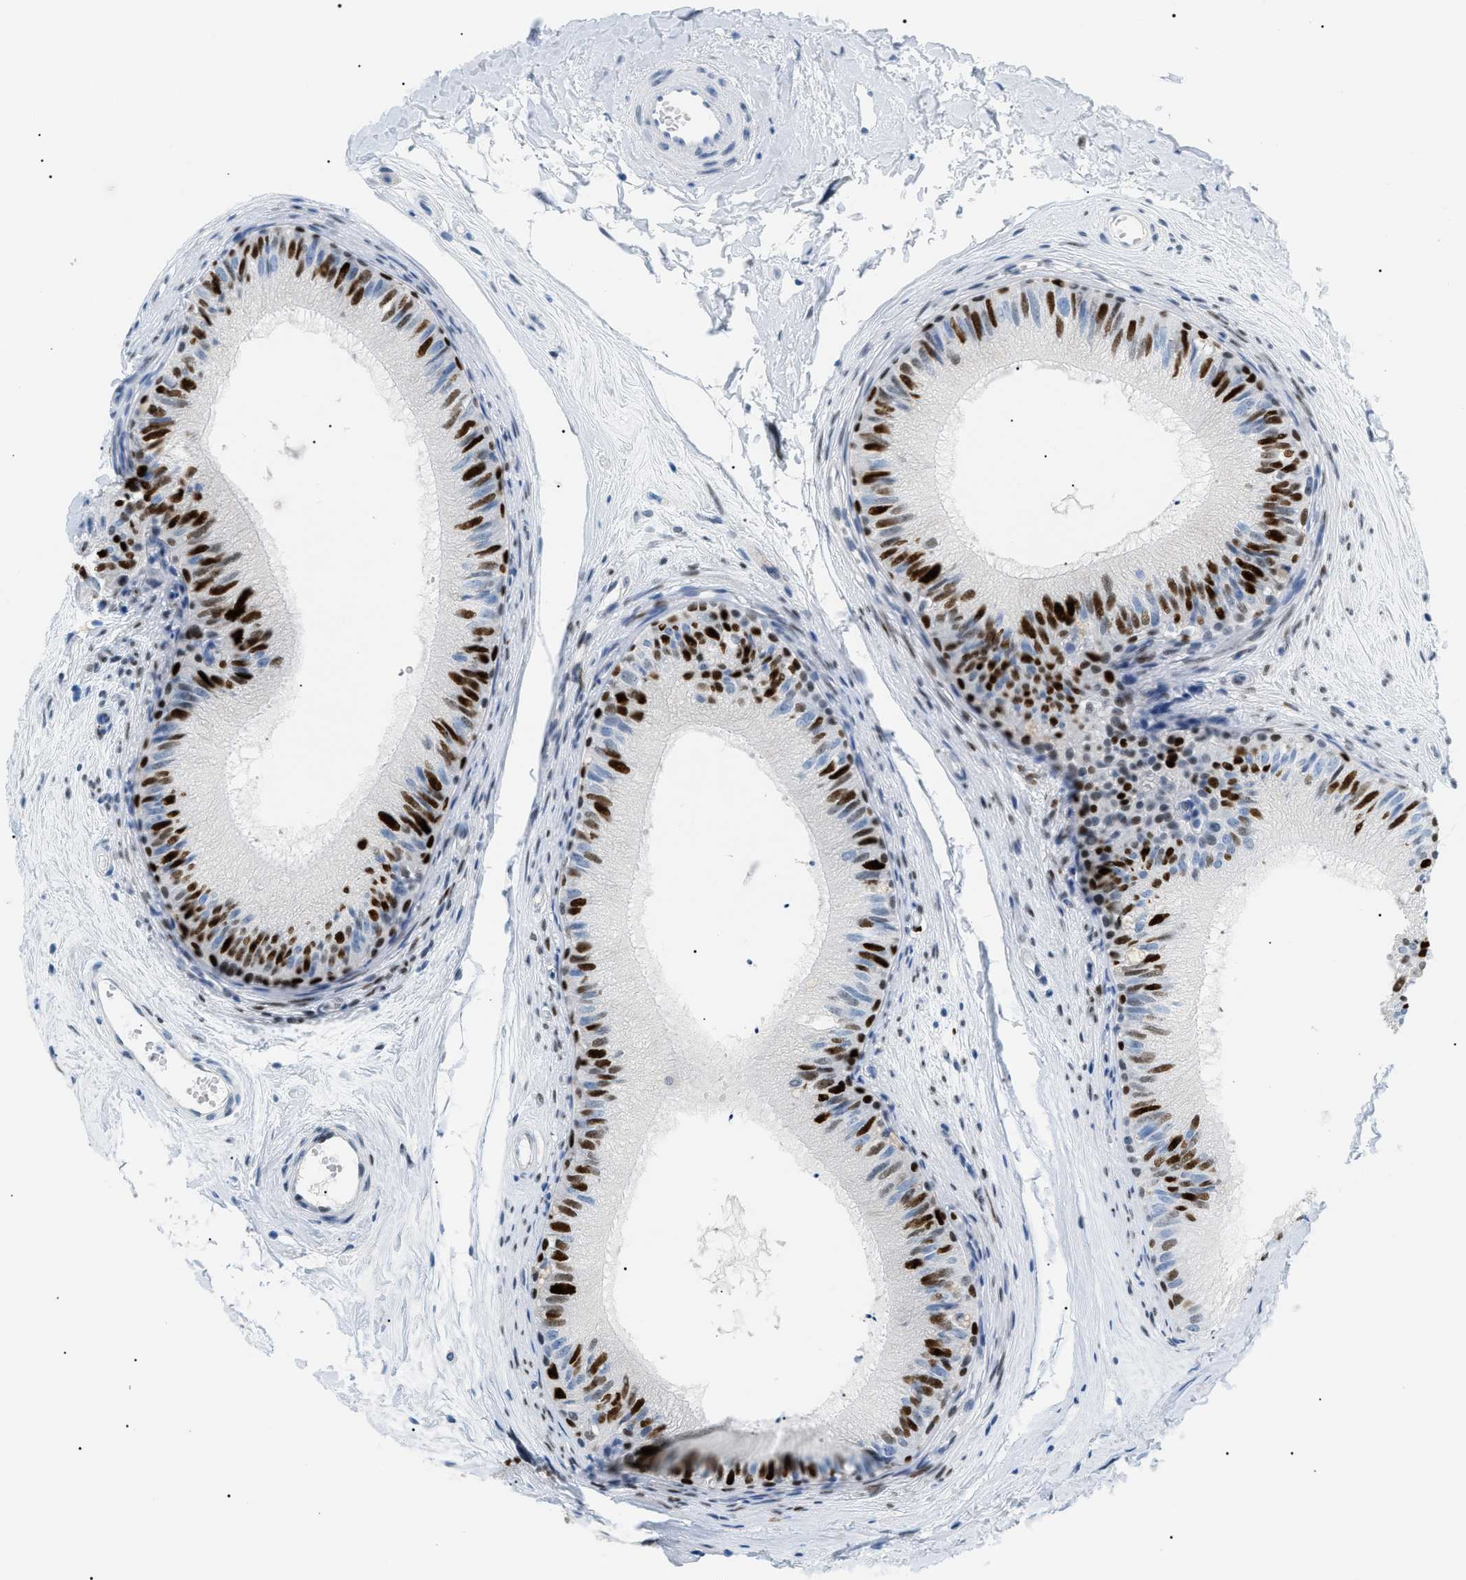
{"staining": {"intensity": "strong", "quantity": "25%-75%", "location": "nuclear"}, "tissue": "epididymis", "cell_type": "Glandular cells", "image_type": "normal", "snomed": [{"axis": "morphology", "description": "Normal tissue, NOS"}, {"axis": "topography", "description": "Epididymis"}], "caption": "Approximately 25%-75% of glandular cells in benign epididymis display strong nuclear protein positivity as visualized by brown immunohistochemical staining.", "gene": "MCM7", "patient": {"sex": "male", "age": 56}}